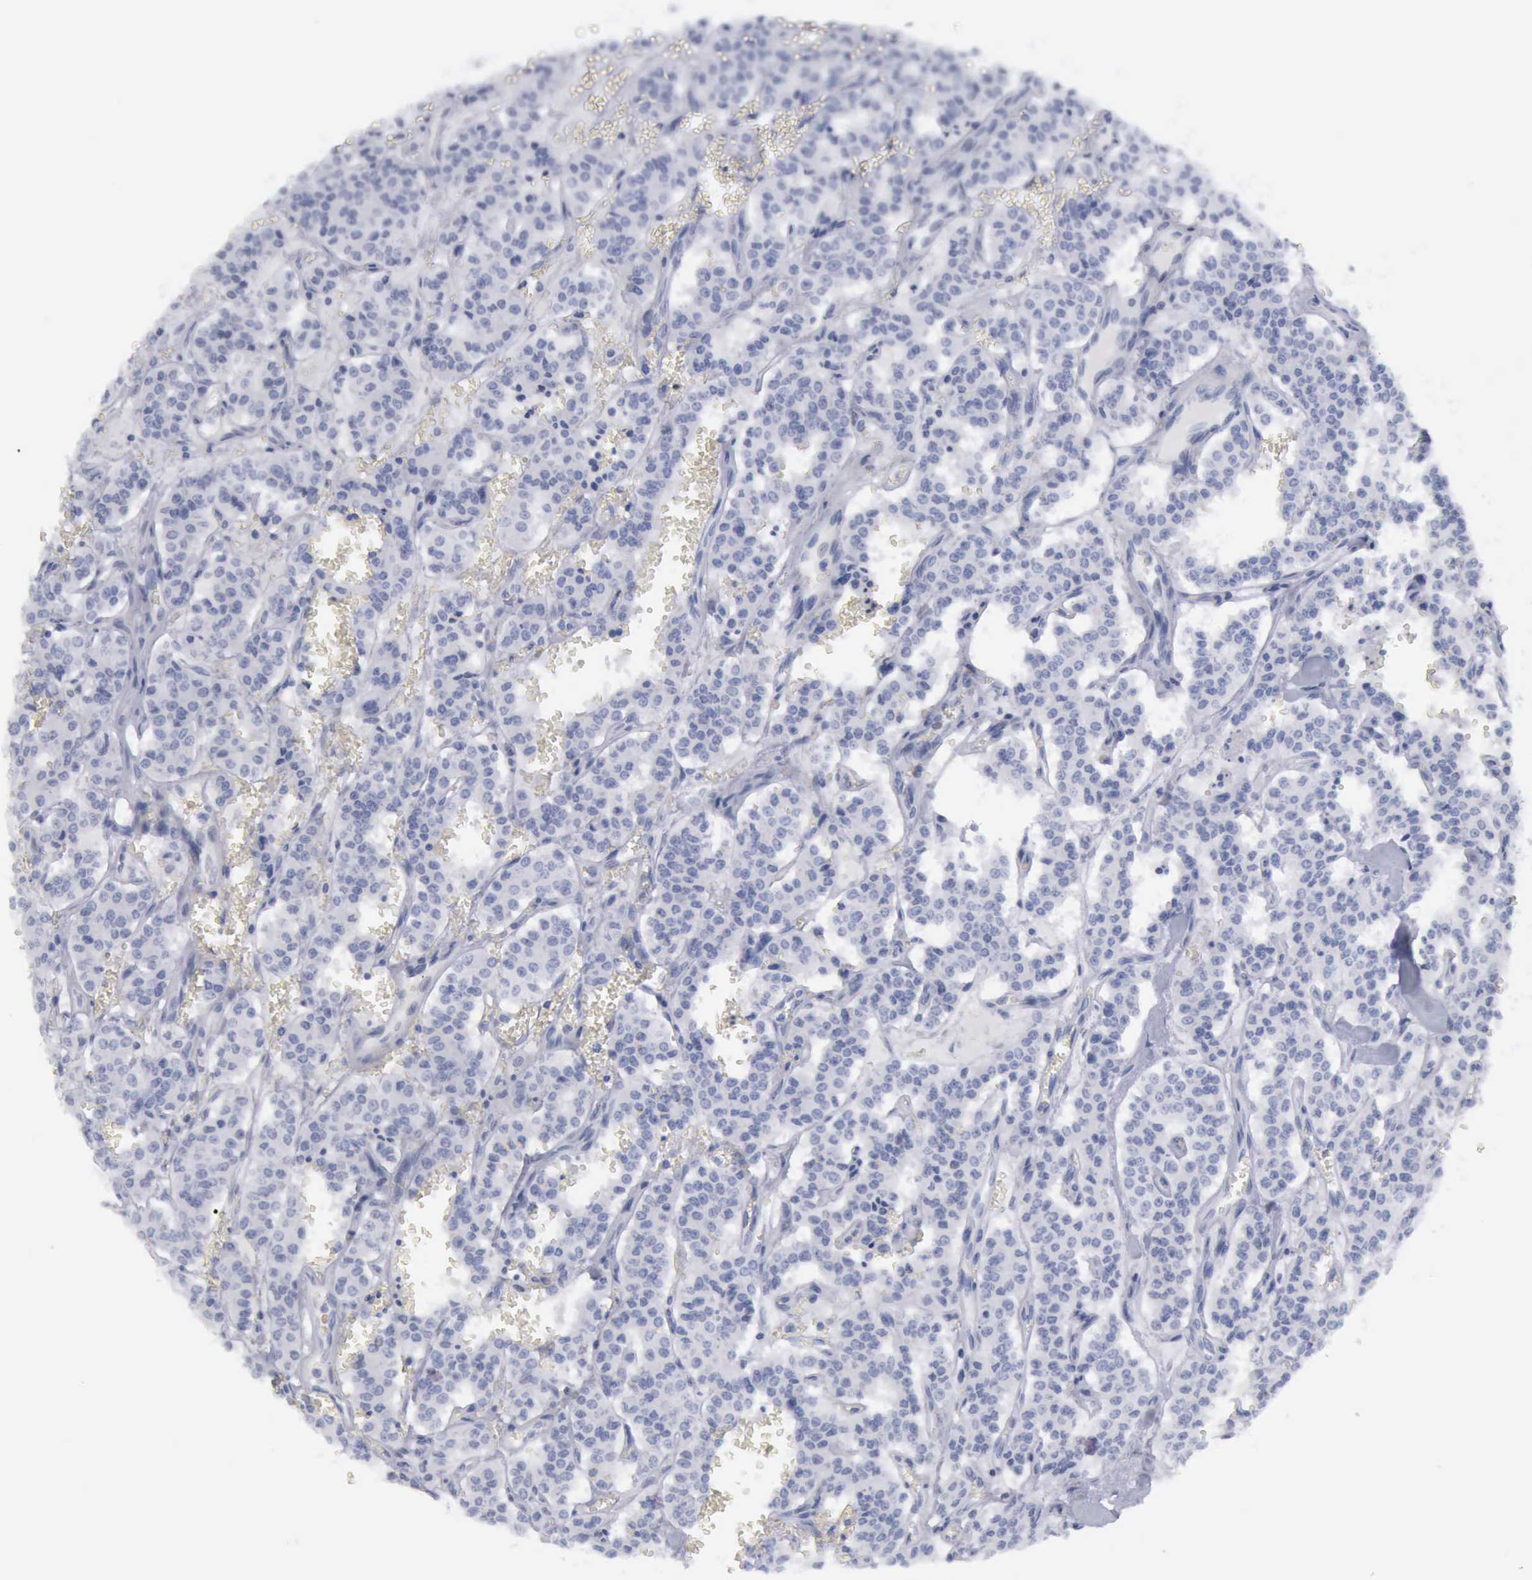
{"staining": {"intensity": "negative", "quantity": "none", "location": "none"}, "tissue": "carcinoid", "cell_type": "Tumor cells", "image_type": "cancer", "snomed": [{"axis": "morphology", "description": "Carcinoid, malignant, NOS"}, {"axis": "topography", "description": "Bronchus"}], "caption": "This micrograph is of malignant carcinoid stained with immunohistochemistry (IHC) to label a protein in brown with the nuclei are counter-stained blue. There is no staining in tumor cells.", "gene": "KRT13", "patient": {"sex": "male", "age": 55}}